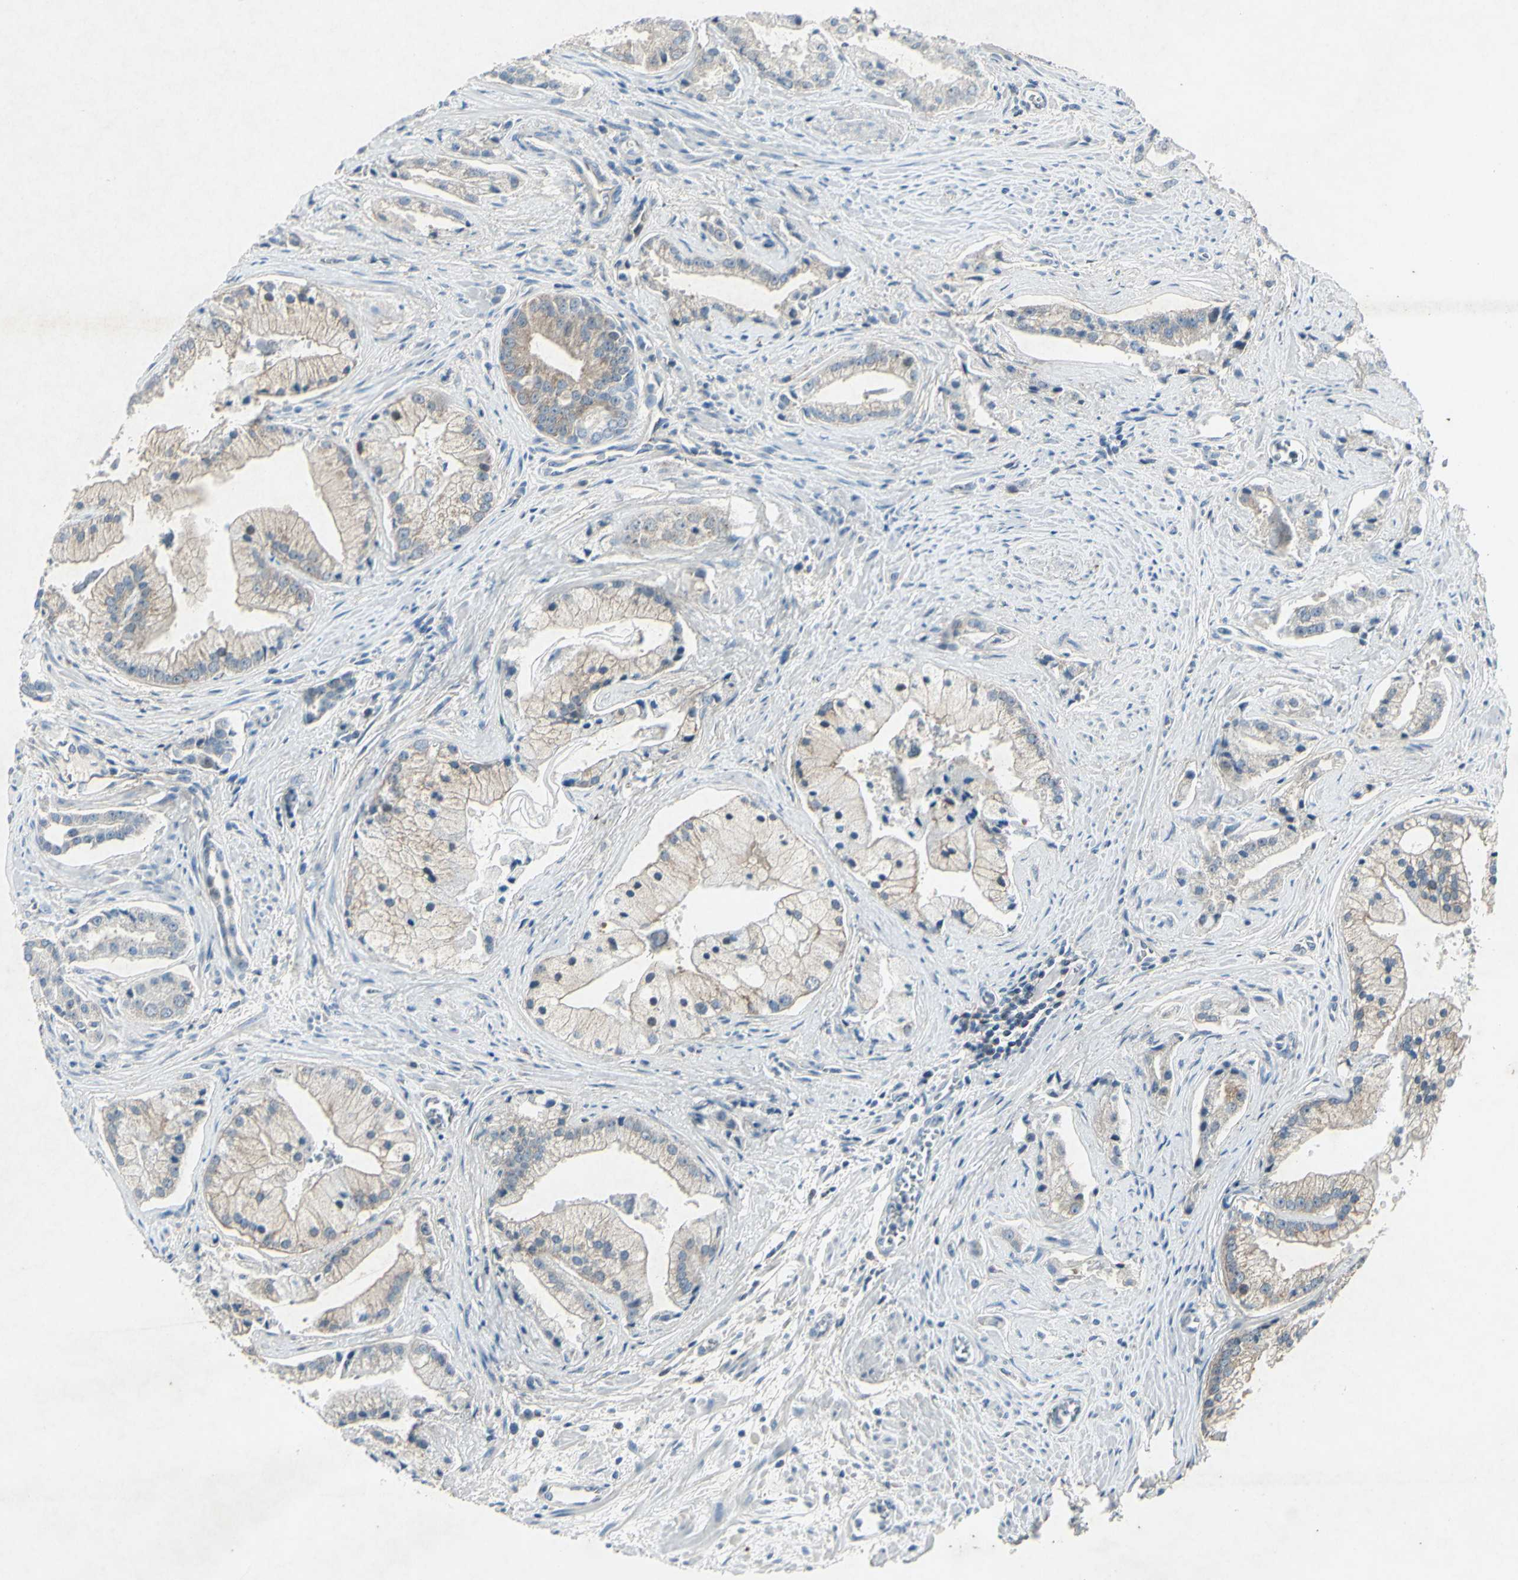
{"staining": {"intensity": "weak", "quantity": "25%-75%", "location": "cytoplasmic/membranous"}, "tissue": "prostate cancer", "cell_type": "Tumor cells", "image_type": "cancer", "snomed": [{"axis": "morphology", "description": "Adenocarcinoma, High grade"}, {"axis": "topography", "description": "Prostate"}], "caption": "Protein analysis of high-grade adenocarcinoma (prostate) tissue exhibits weak cytoplasmic/membranous positivity in about 25%-75% of tumor cells.", "gene": "SNAP91", "patient": {"sex": "male", "age": 67}}